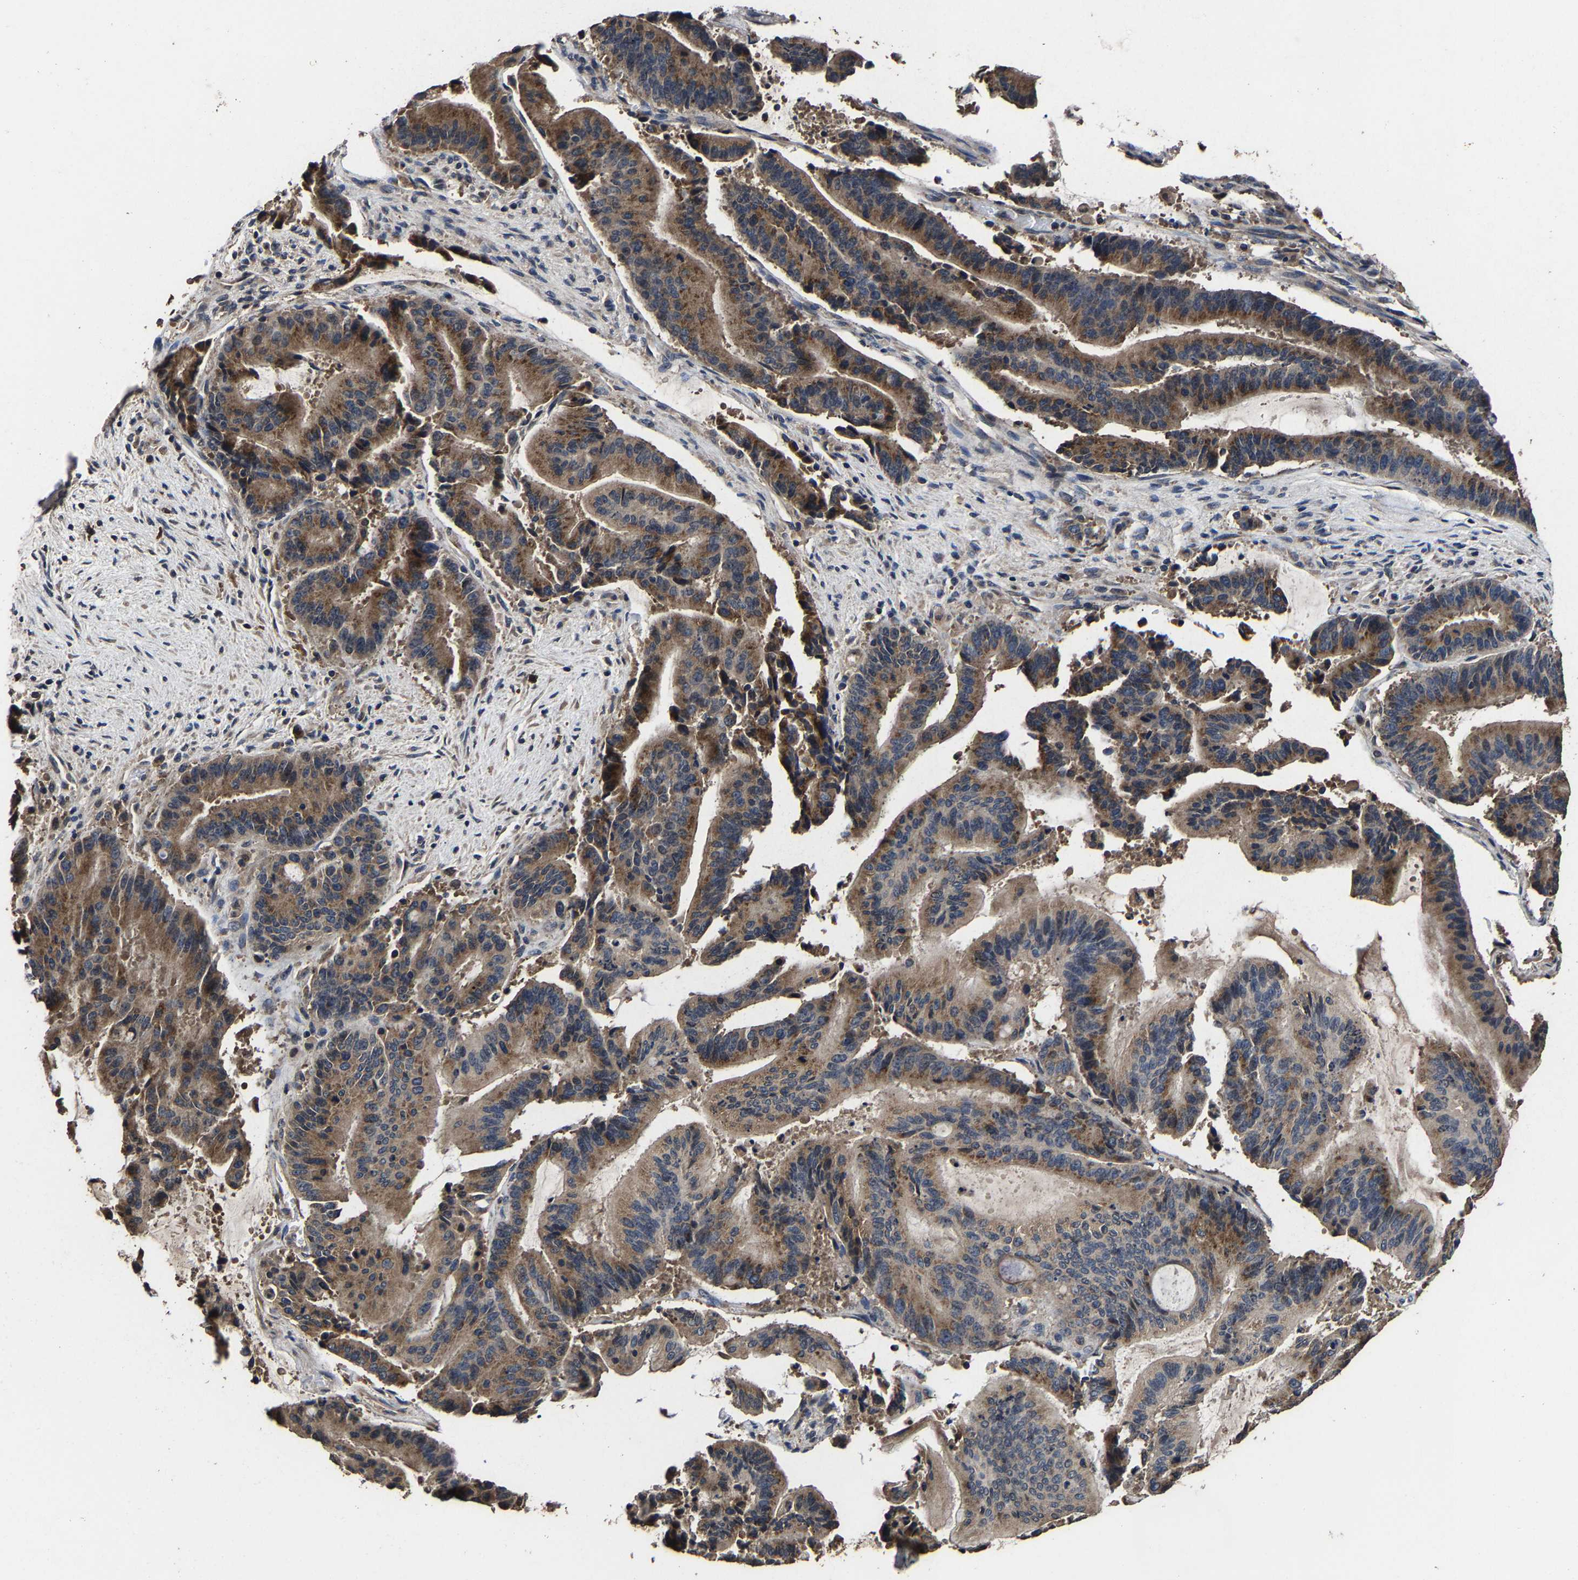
{"staining": {"intensity": "moderate", "quantity": ">75%", "location": "cytoplasmic/membranous"}, "tissue": "liver cancer", "cell_type": "Tumor cells", "image_type": "cancer", "snomed": [{"axis": "morphology", "description": "Normal tissue, NOS"}, {"axis": "morphology", "description": "Cholangiocarcinoma"}, {"axis": "topography", "description": "Liver"}, {"axis": "topography", "description": "Peripheral nerve tissue"}], "caption": "Immunohistochemical staining of liver cancer exhibits medium levels of moderate cytoplasmic/membranous protein expression in approximately >75% of tumor cells. (Stains: DAB in brown, nuclei in blue, Microscopy: brightfield microscopy at high magnification).", "gene": "EBAG9", "patient": {"sex": "female", "age": 73}}